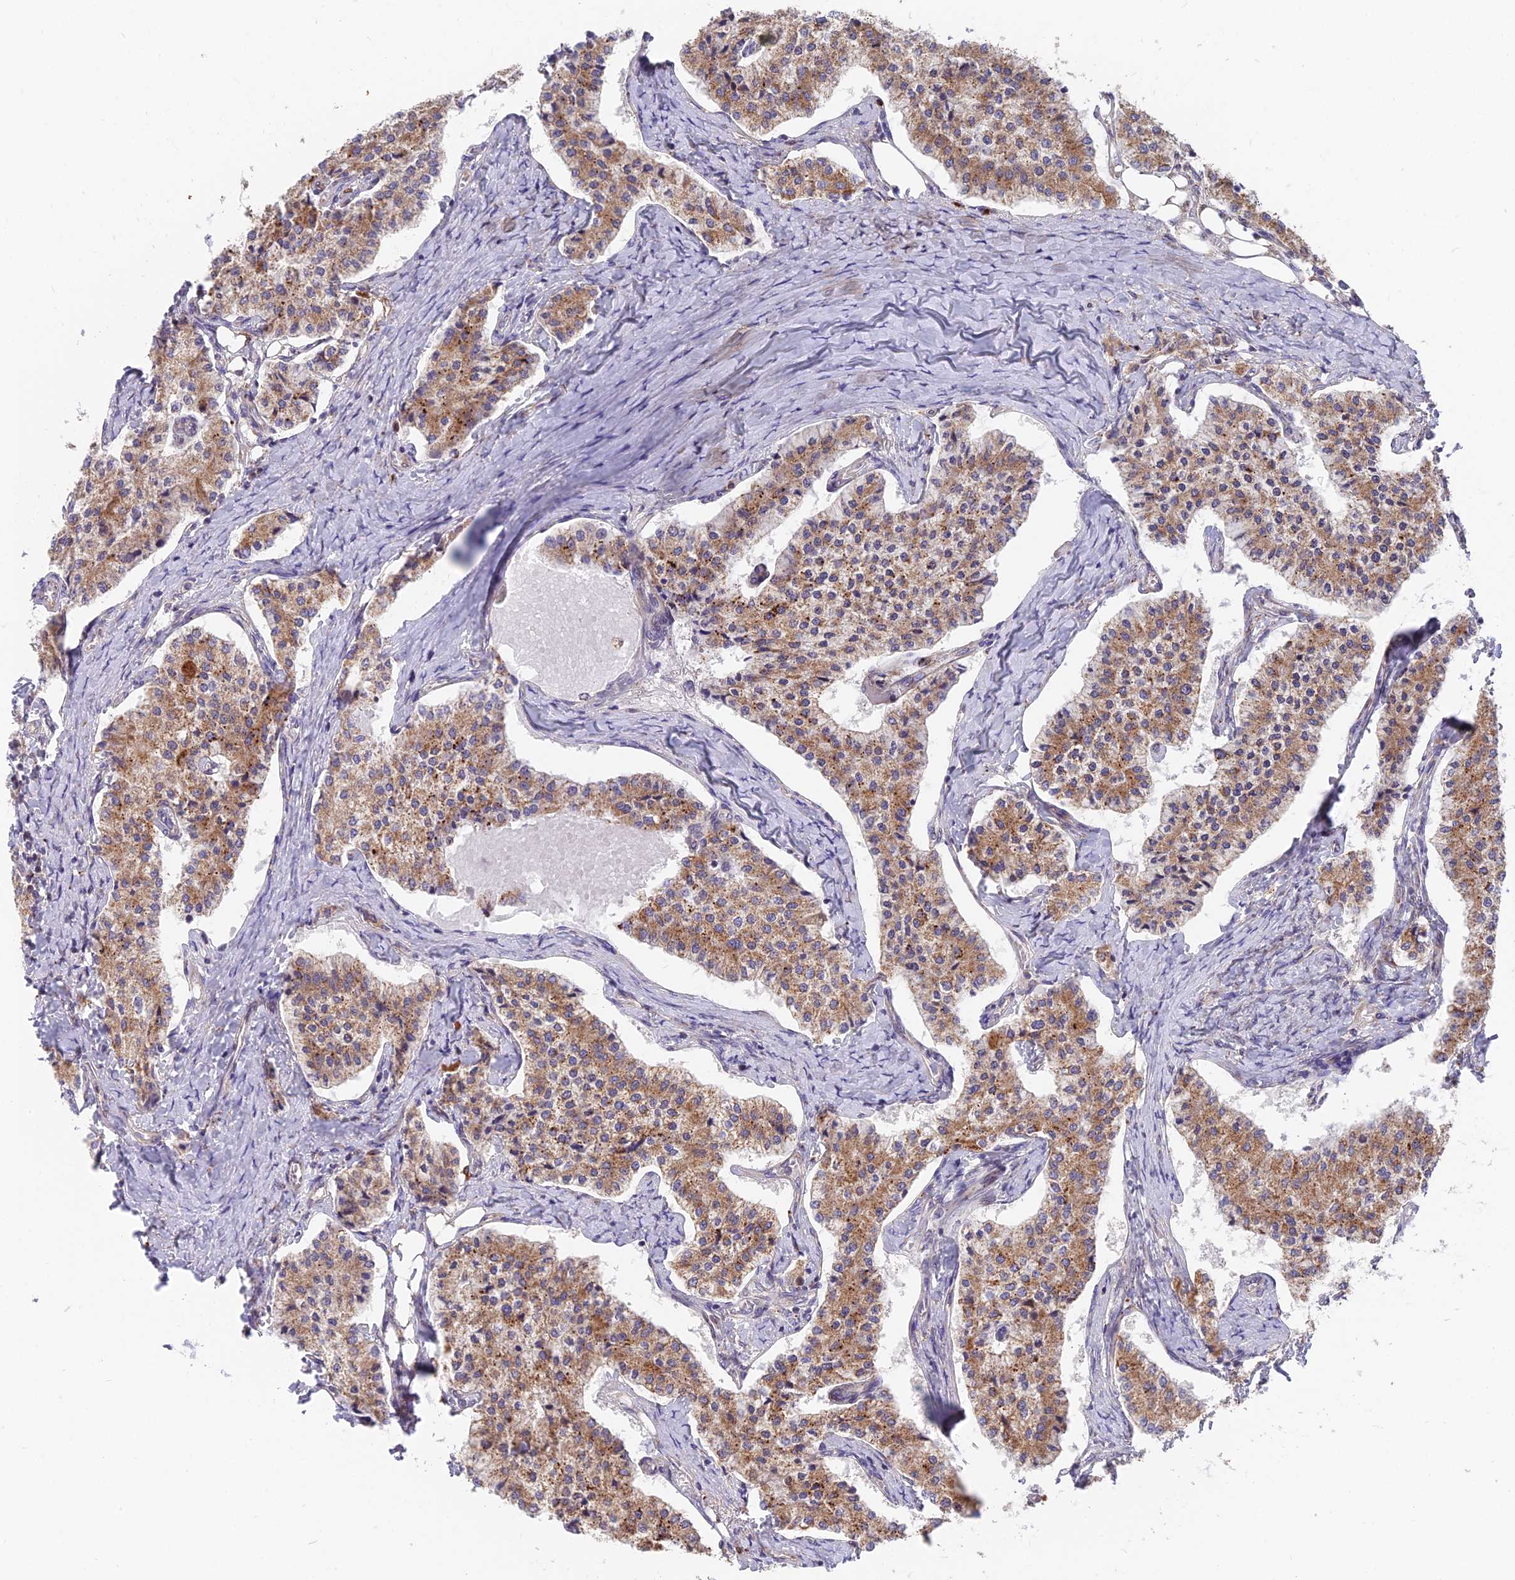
{"staining": {"intensity": "moderate", "quantity": ">75%", "location": "cytoplasmic/membranous"}, "tissue": "carcinoid", "cell_type": "Tumor cells", "image_type": "cancer", "snomed": [{"axis": "morphology", "description": "Carcinoid, malignant, NOS"}, {"axis": "topography", "description": "Colon"}], "caption": "Protein staining of carcinoid tissue reveals moderate cytoplasmic/membranous expression in approximately >75% of tumor cells. (DAB (3,3'-diaminobenzidine) IHC, brown staining for protein, blue staining for nuclei).", "gene": "TBC1D20", "patient": {"sex": "female", "age": 52}}